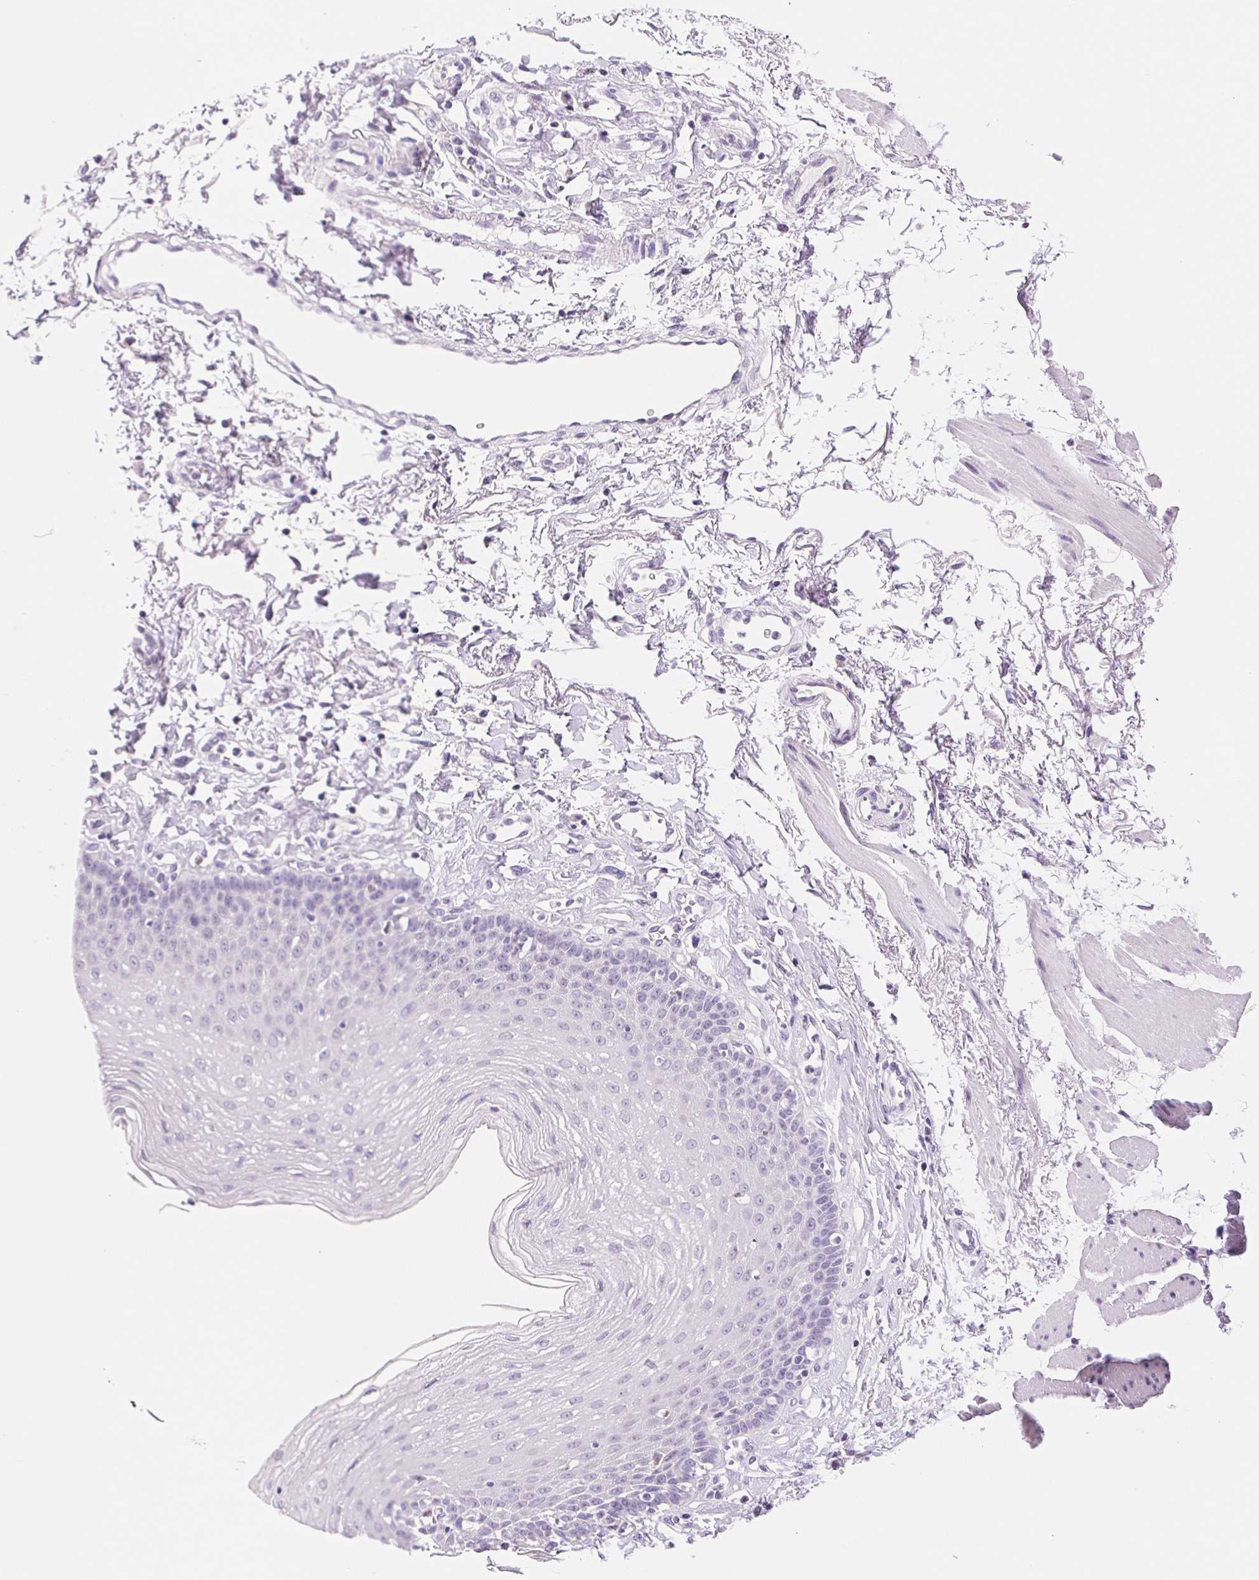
{"staining": {"intensity": "negative", "quantity": "none", "location": "none"}, "tissue": "esophagus", "cell_type": "Squamous epithelial cells", "image_type": "normal", "snomed": [{"axis": "morphology", "description": "Normal tissue, NOS"}, {"axis": "topography", "description": "Esophagus"}], "caption": "IHC of benign esophagus reveals no positivity in squamous epithelial cells. (DAB immunohistochemistry visualized using brightfield microscopy, high magnification).", "gene": "ASGR2", "patient": {"sex": "female", "age": 81}}